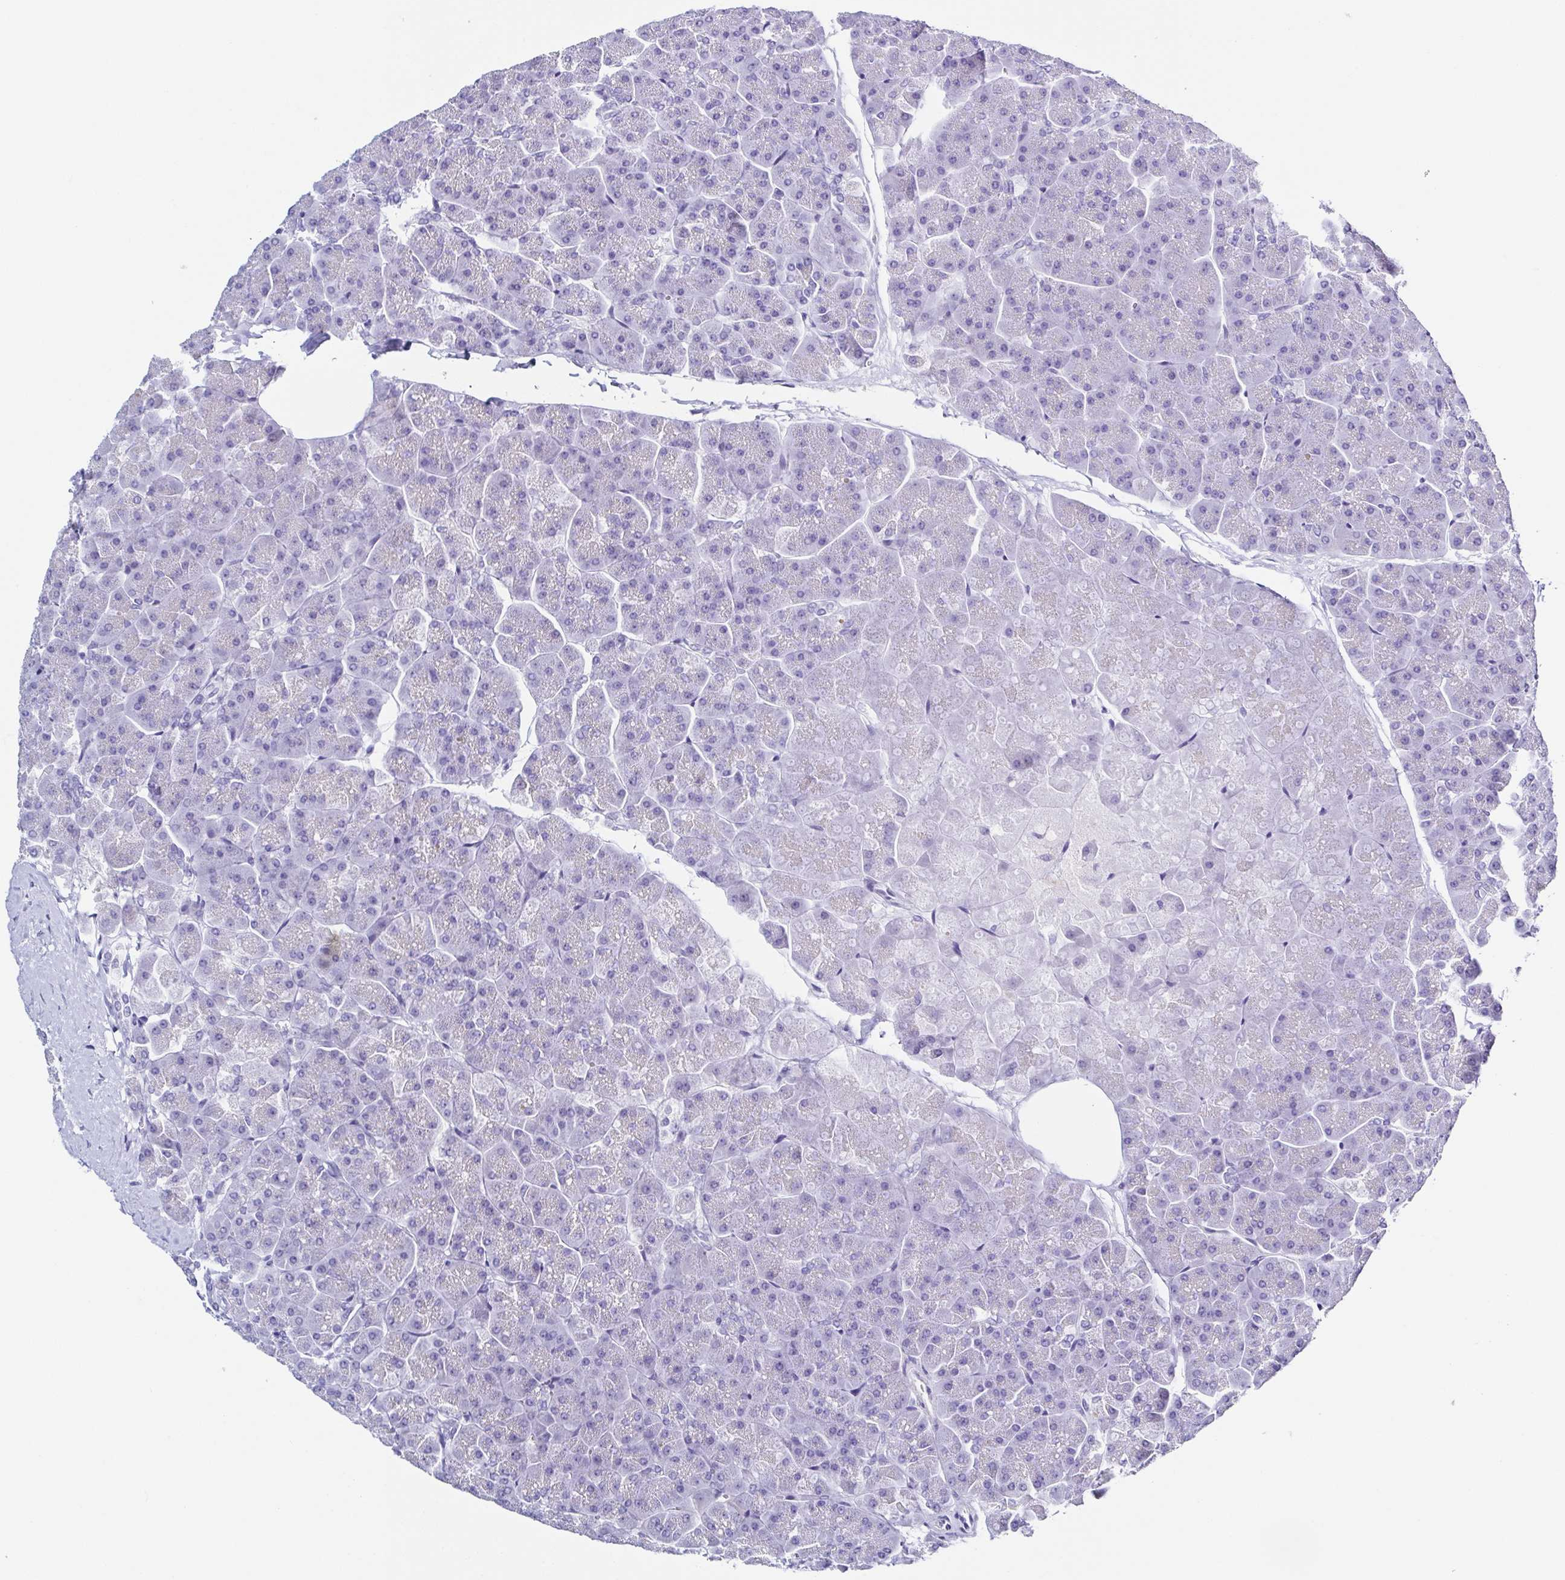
{"staining": {"intensity": "negative", "quantity": "none", "location": "none"}, "tissue": "pancreas", "cell_type": "Exocrine glandular cells", "image_type": "normal", "snomed": [{"axis": "morphology", "description": "Normal tissue, NOS"}, {"axis": "topography", "description": "Pancreas"}, {"axis": "topography", "description": "Peripheral nerve tissue"}], "caption": "The IHC image has no significant positivity in exocrine glandular cells of pancreas. (DAB (3,3'-diaminobenzidine) immunohistochemistry (IHC) visualized using brightfield microscopy, high magnification).", "gene": "TNNT2", "patient": {"sex": "male", "age": 54}}